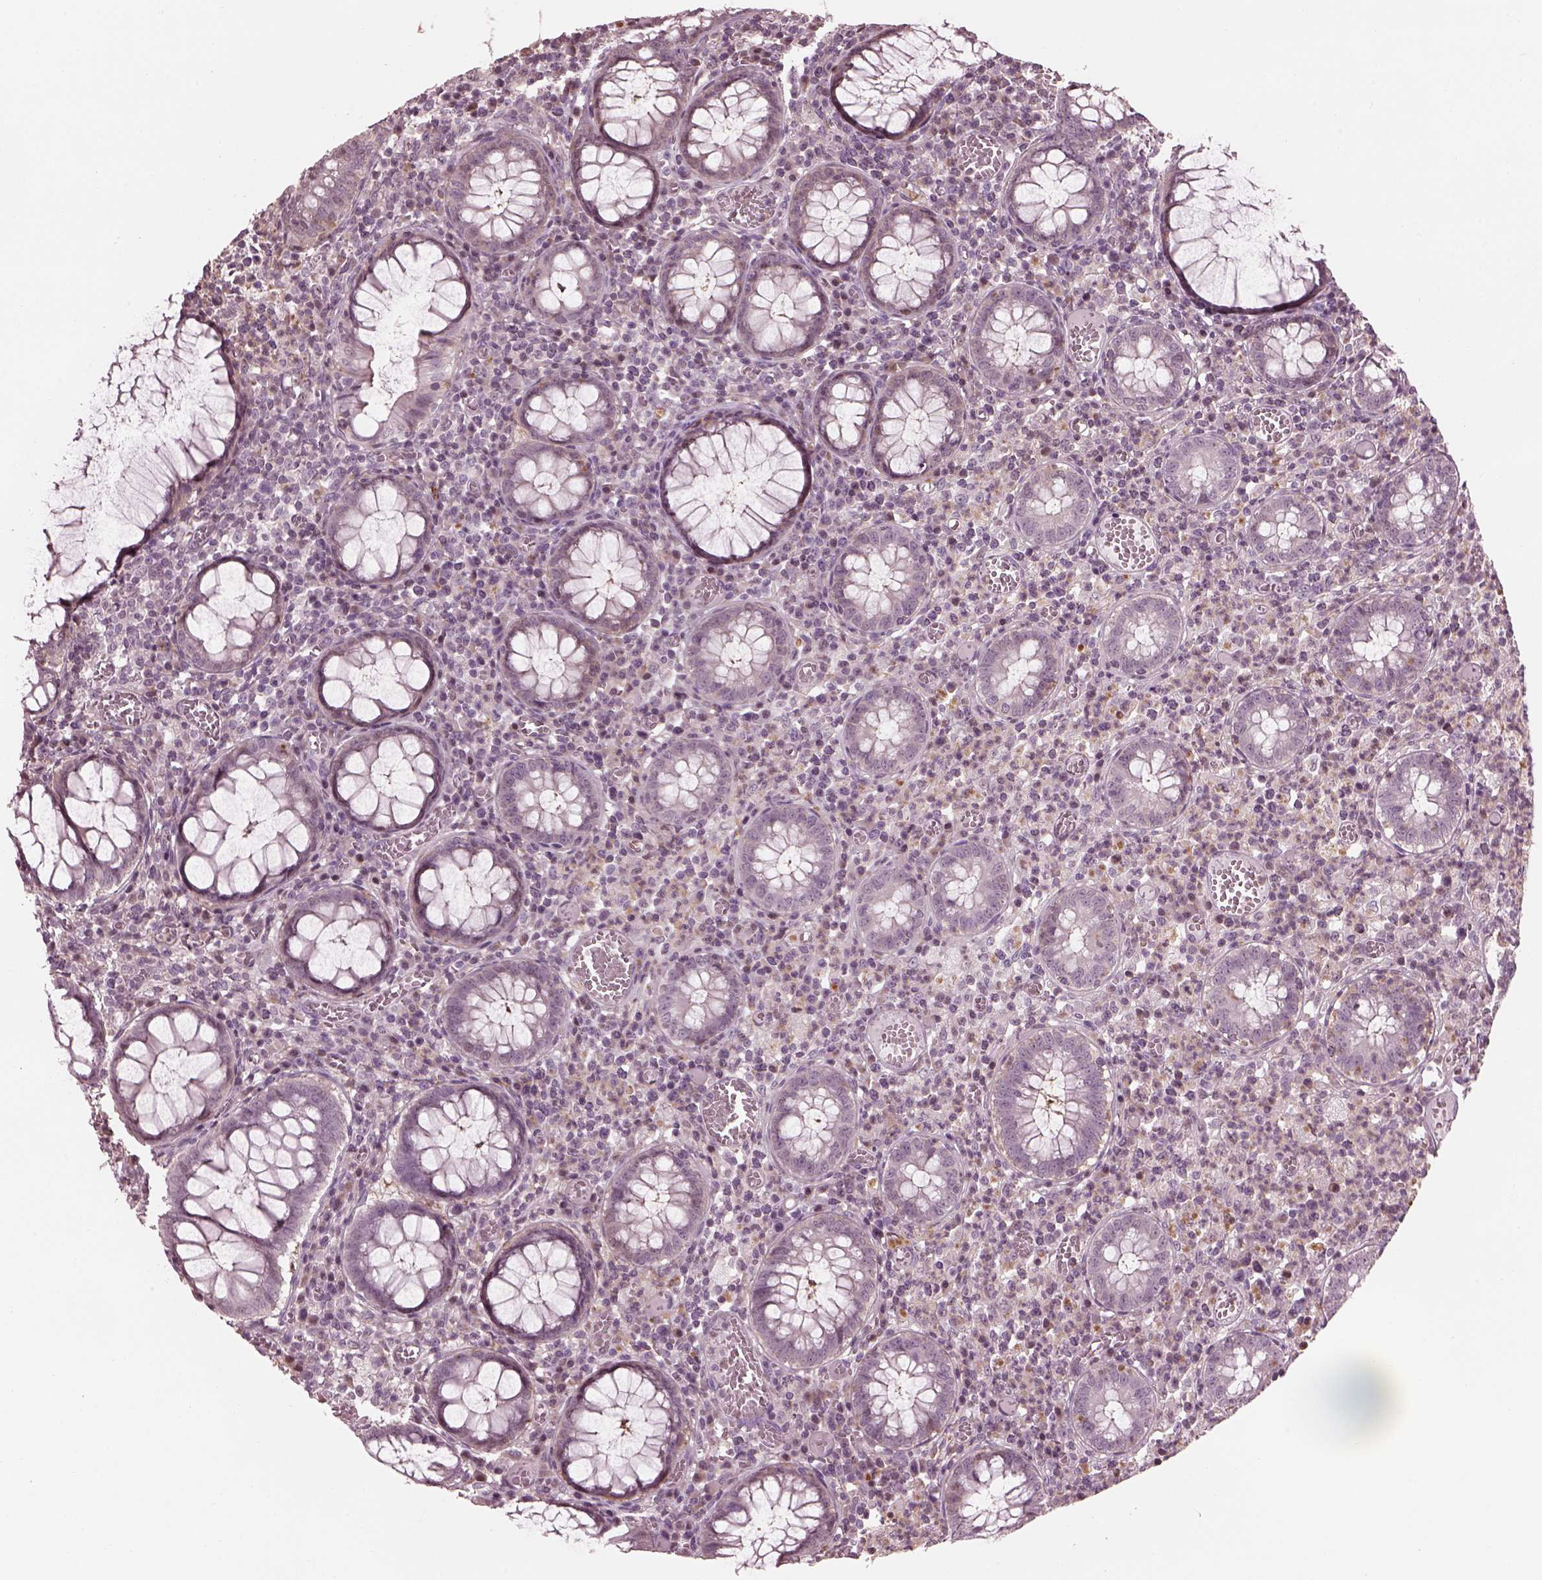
{"staining": {"intensity": "negative", "quantity": "none", "location": "none"}, "tissue": "colorectal cancer", "cell_type": "Tumor cells", "image_type": "cancer", "snomed": [{"axis": "morphology", "description": "Normal tissue, NOS"}, {"axis": "morphology", "description": "Adenocarcinoma, NOS"}, {"axis": "topography", "description": "Colon"}], "caption": "The immunohistochemistry micrograph has no significant positivity in tumor cells of adenocarcinoma (colorectal) tissue.", "gene": "BFSP1", "patient": {"sex": "male", "age": 65}}